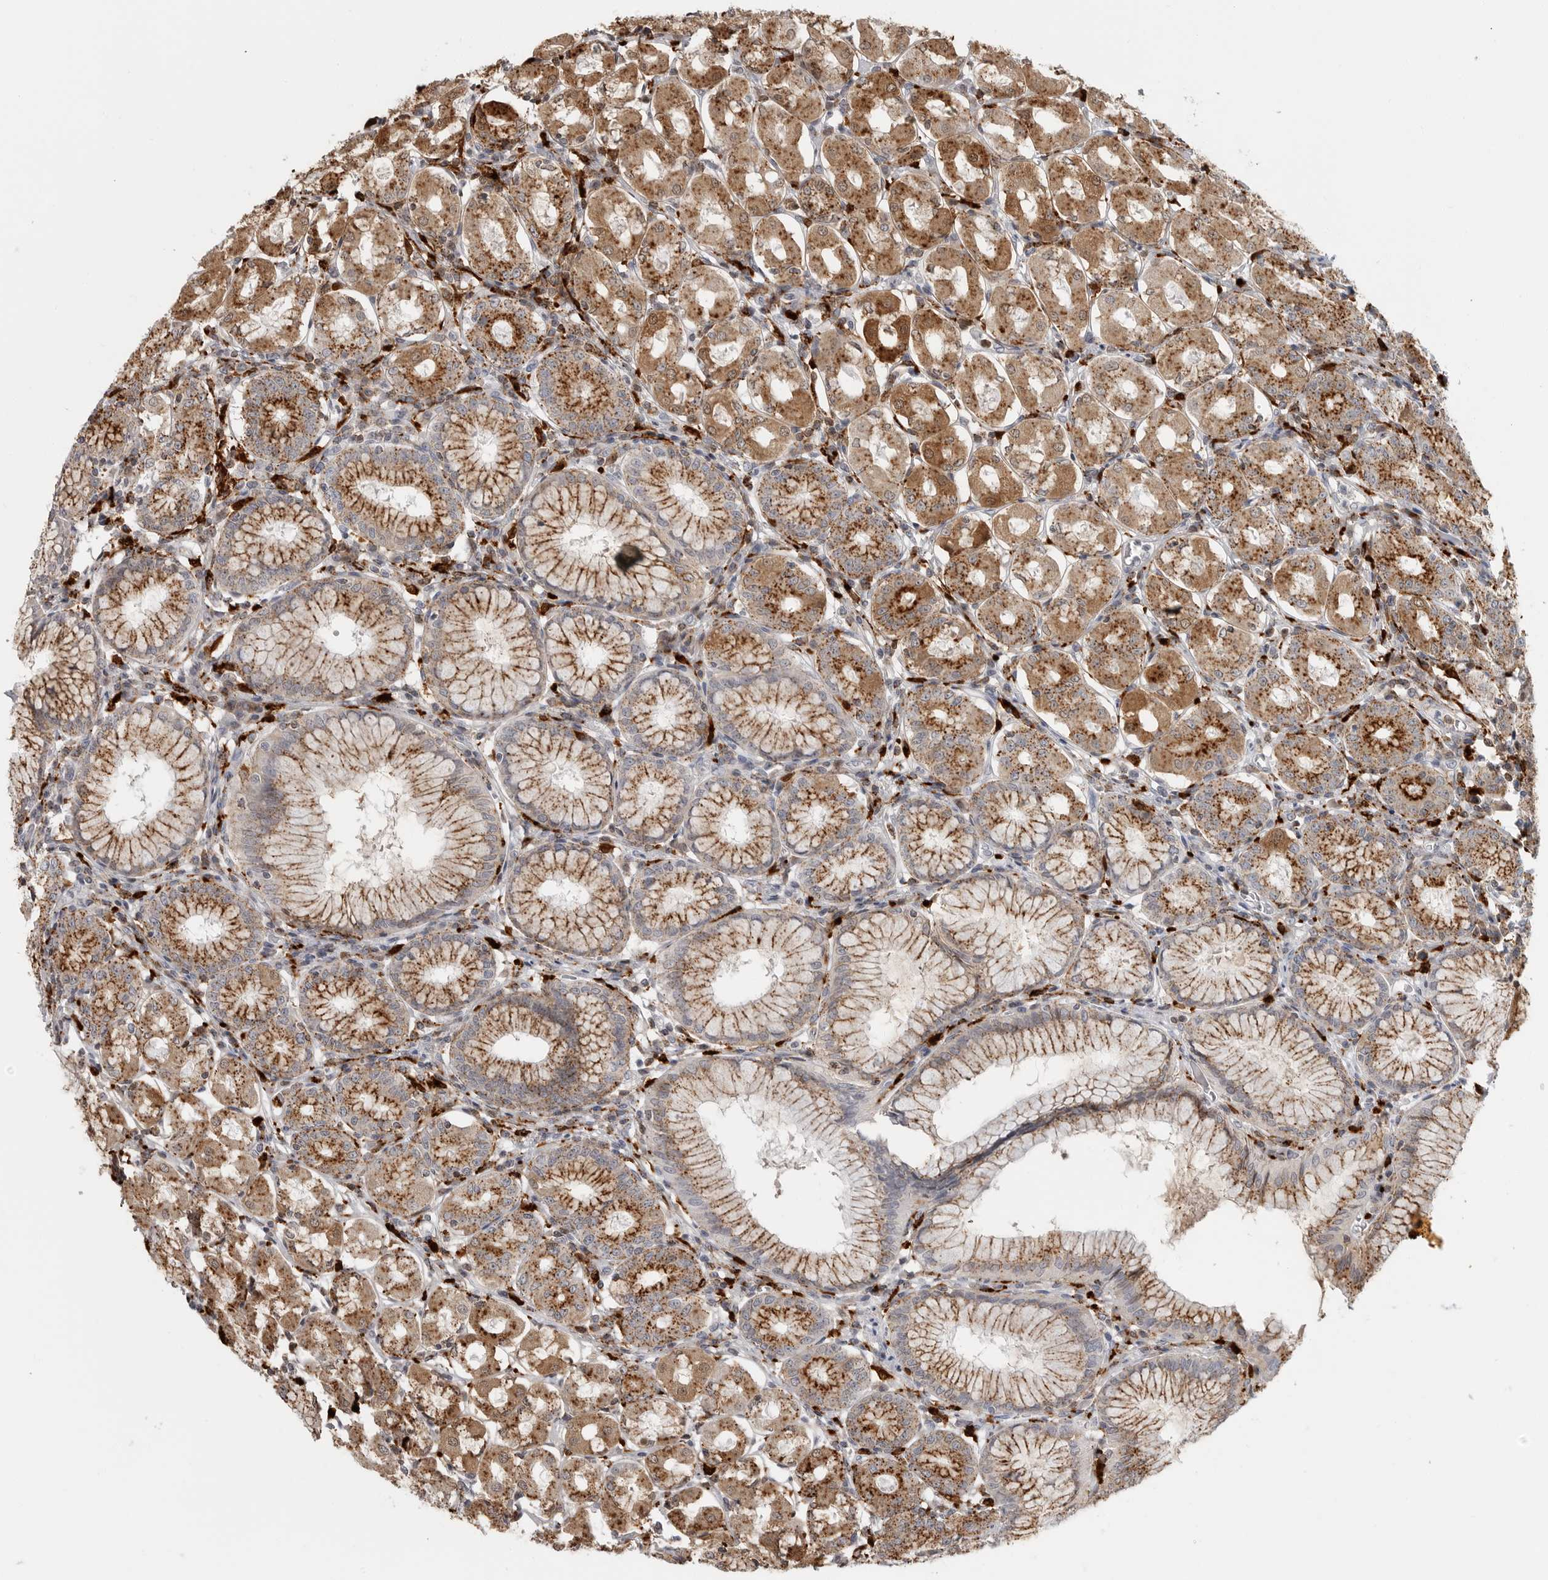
{"staining": {"intensity": "strong", "quantity": "25%-75%", "location": "cytoplasmic/membranous"}, "tissue": "stomach", "cell_type": "Glandular cells", "image_type": "normal", "snomed": [{"axis": "morphology", "description": "Normal tissue, NOS"}, {"axis": "topography", "description": "Stomach, lower"}], "caption": "A photomicrograph of stomach stained for a protein reveals strong cytoplasmic/membranous brown staining in glandular cells. Using DAB (3,3'-diaminobenzidine) (brown) and hematoxylin (blue) stains, captured at high magnification using brightfield microscopy.", "gene": "IFI30", "patient": {"sex": "female", "age": 56}}